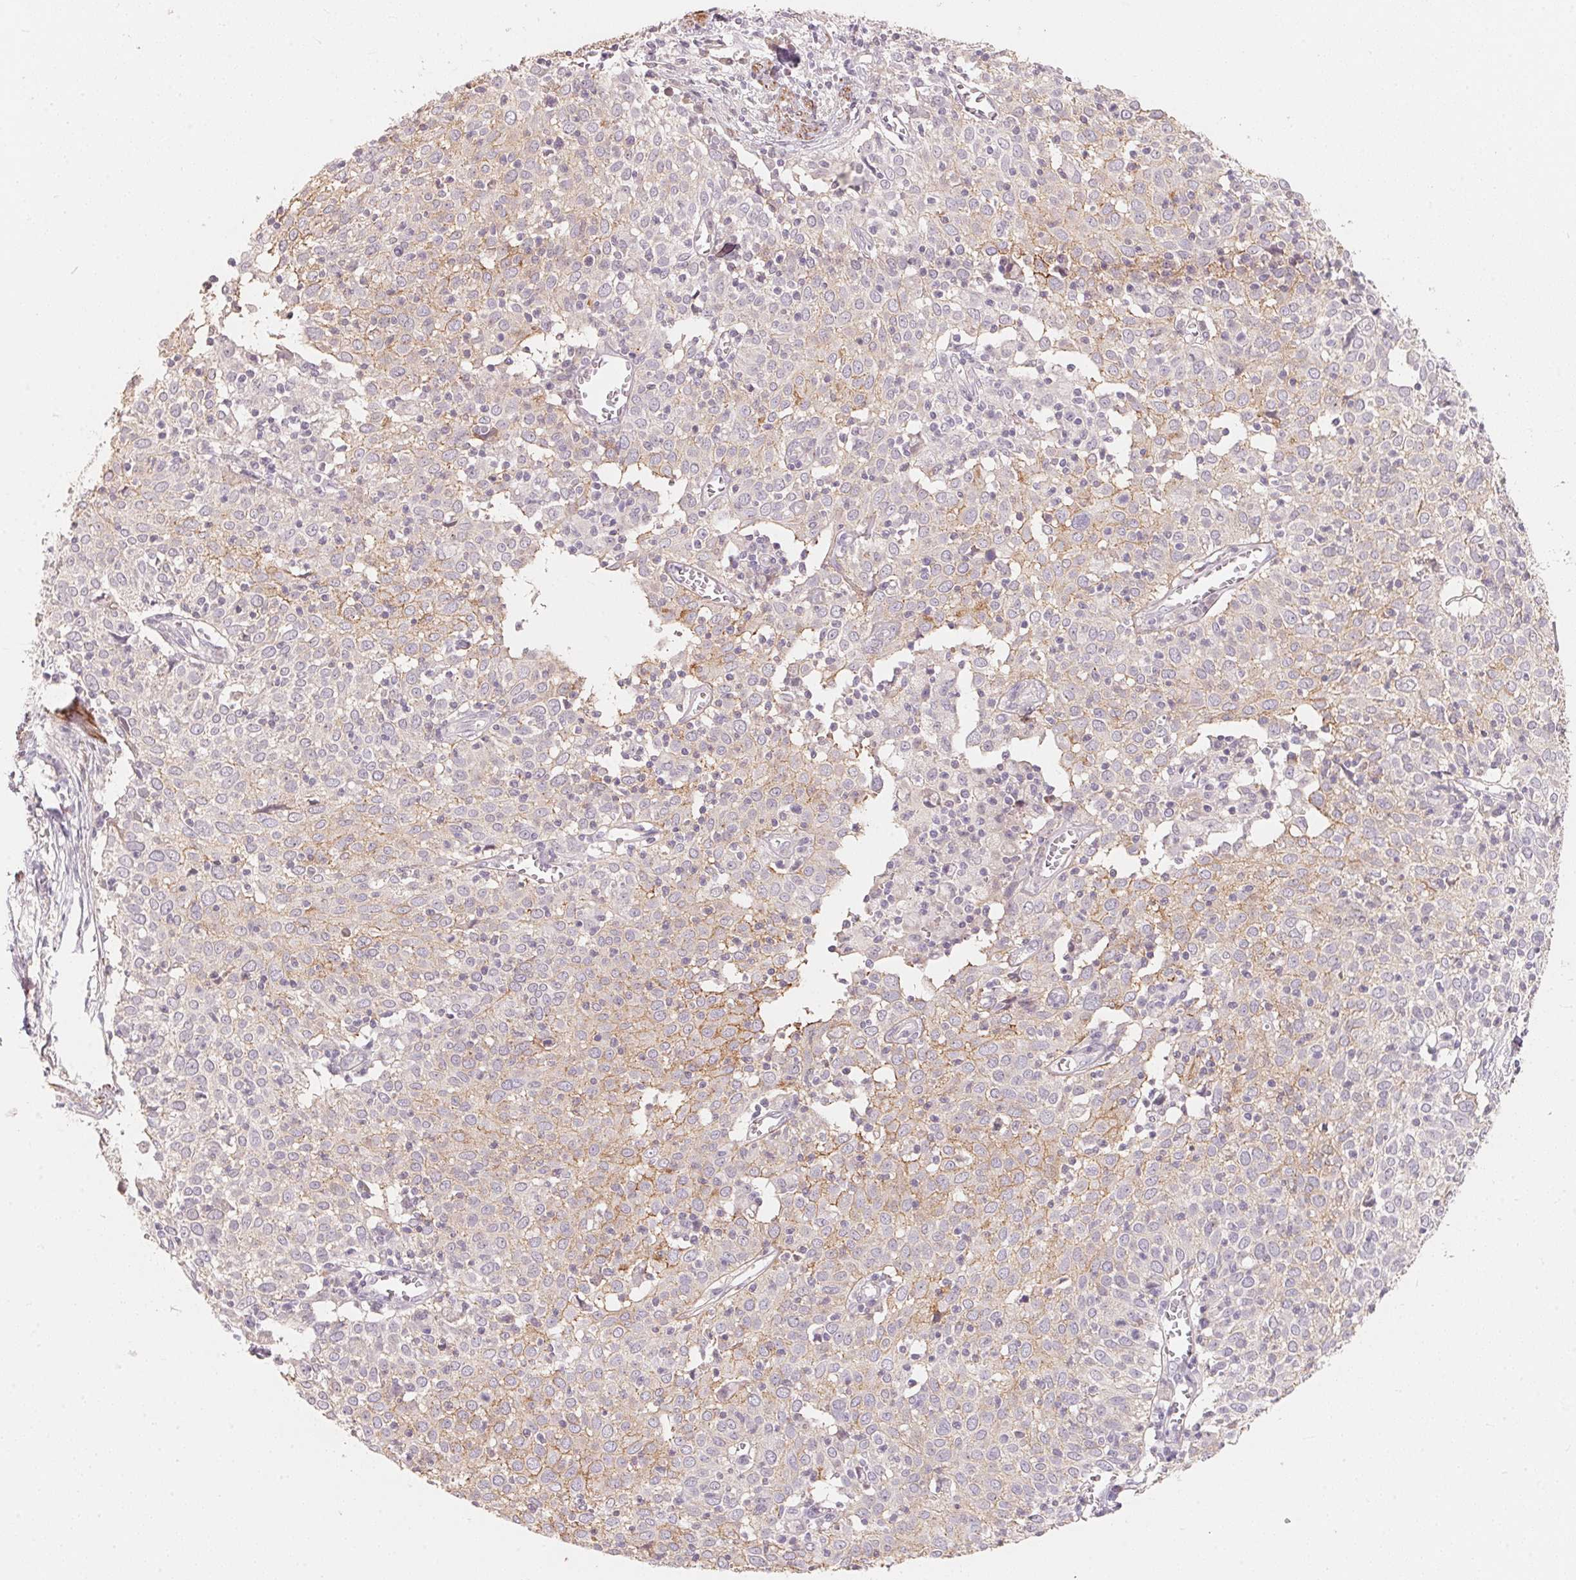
{"staining": {"intensity": "weak", "quantity": "25%-75%", "location": "cytoplasmic/membranous"}, "tissue": "cervical cancer", "cell_type": "Tumor cells", "image_type": "cancer", "snomed": [{"axis": "morphology", "description": "Squamous cell carcinoma, NOS"}, {"axis": "topography", "description": "Cervix"}], "caption": "Cervical squamous cell carcinoma stained with DAB (3,3'-diaminobenzidine) immunohistochemistry (IHC) demonstrates low levels of weak cytoplasmic/membranous expression in about 25%-75% of tumor cells.", "gene": "TP53AIP1", "patient": {"sex": "female", "age": 39}}